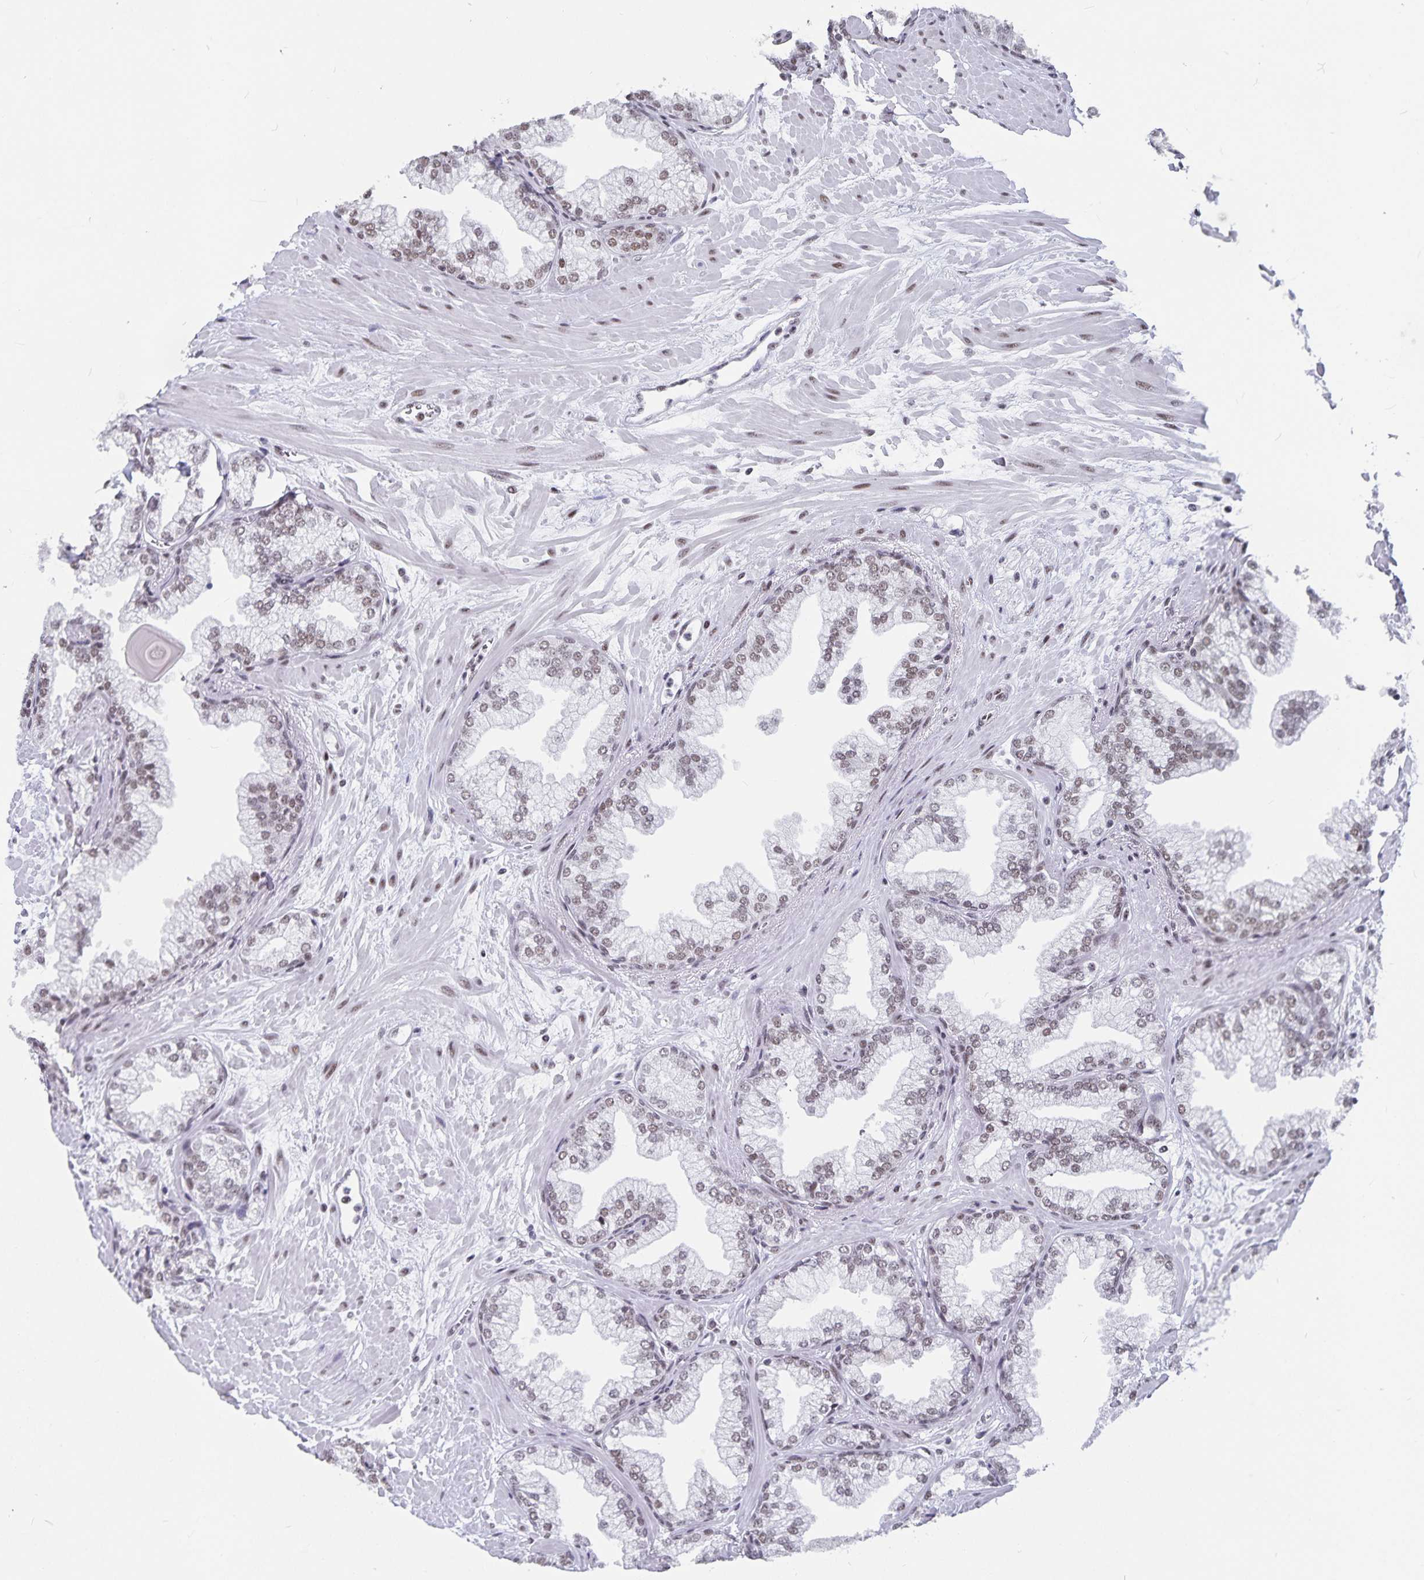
{"staining": {"intensity": "moderate", "quantity": "25%-75%", "location": "nuclear"}, "tissue": "prostate", "cell_type": "Glandular cells", "image_type": "normal", "snomed": [{"axis": "morphology", "description": "Normal tissue, NOS"}, {"axis": "topography", "description": "Prostate"}, {"axis": "topography", "description": "Peripheral nerve tissue"}], "caption": "The photomicrograph demonstrates immunohistochemical staining of benign prostate. There is moderate nuclear positivity is appreciated in approximately 25%-75% of glandular cells.", "gene": "PBX2", "patient": {"sex": "male", "age": 61}}